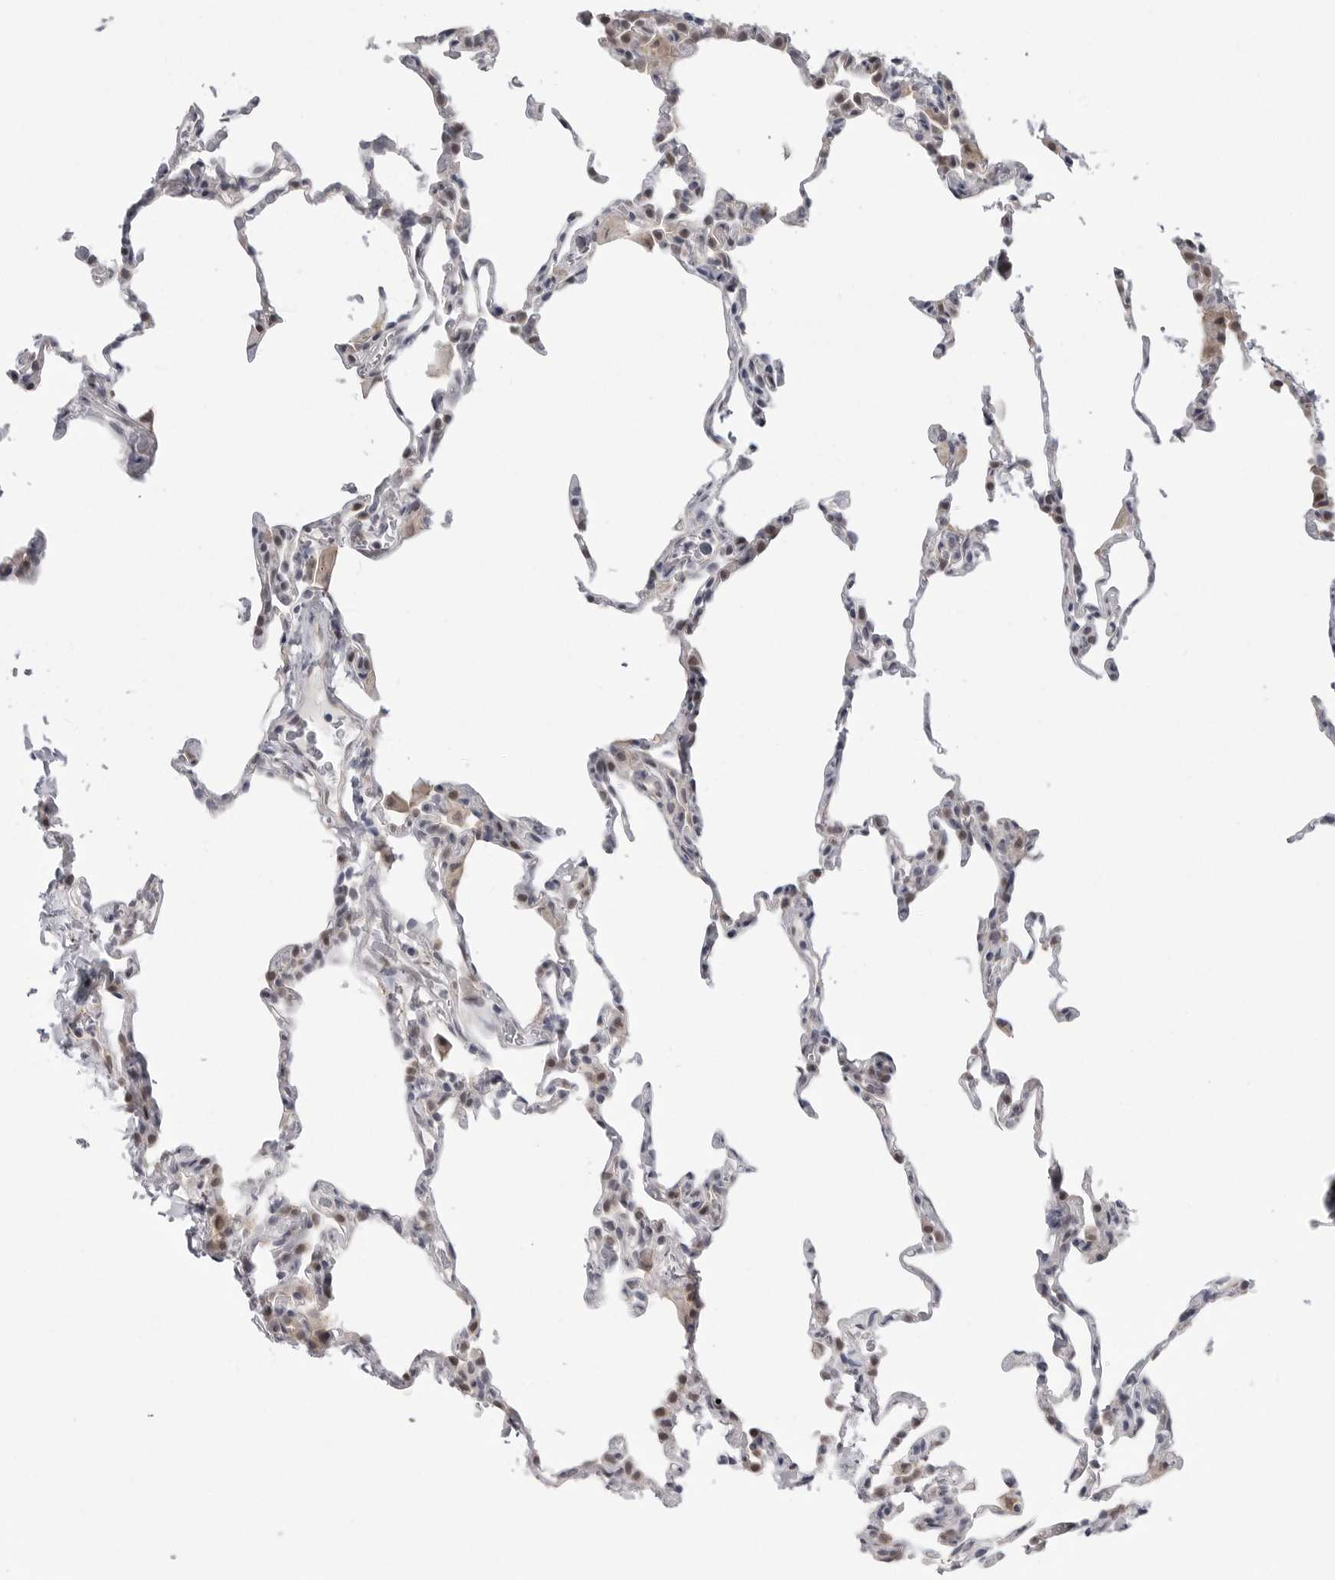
{"staining": {"intensity": "weak", "quantity": "<25%", "location": "nuclear"}, "tissue": "lung", "cell_type": "Alveolar cells", "image_type": "normal", "snomed": [{"axis": "morphology", "description": "Normal tissue, NOS"}, {"axis": "topography", "description": "Lung"}], "caption": "IHC micrograph of benign lung stained for a protein (brown), which shows no expression in alveolar cells. The staining was performed using DAB to visualize the protein expression in brown, while the nuclei were stained in blue with hematoxylin (Magnification: 20x).", "gene": "PNPO", "patient": {"sex": "male", "age": 20}}